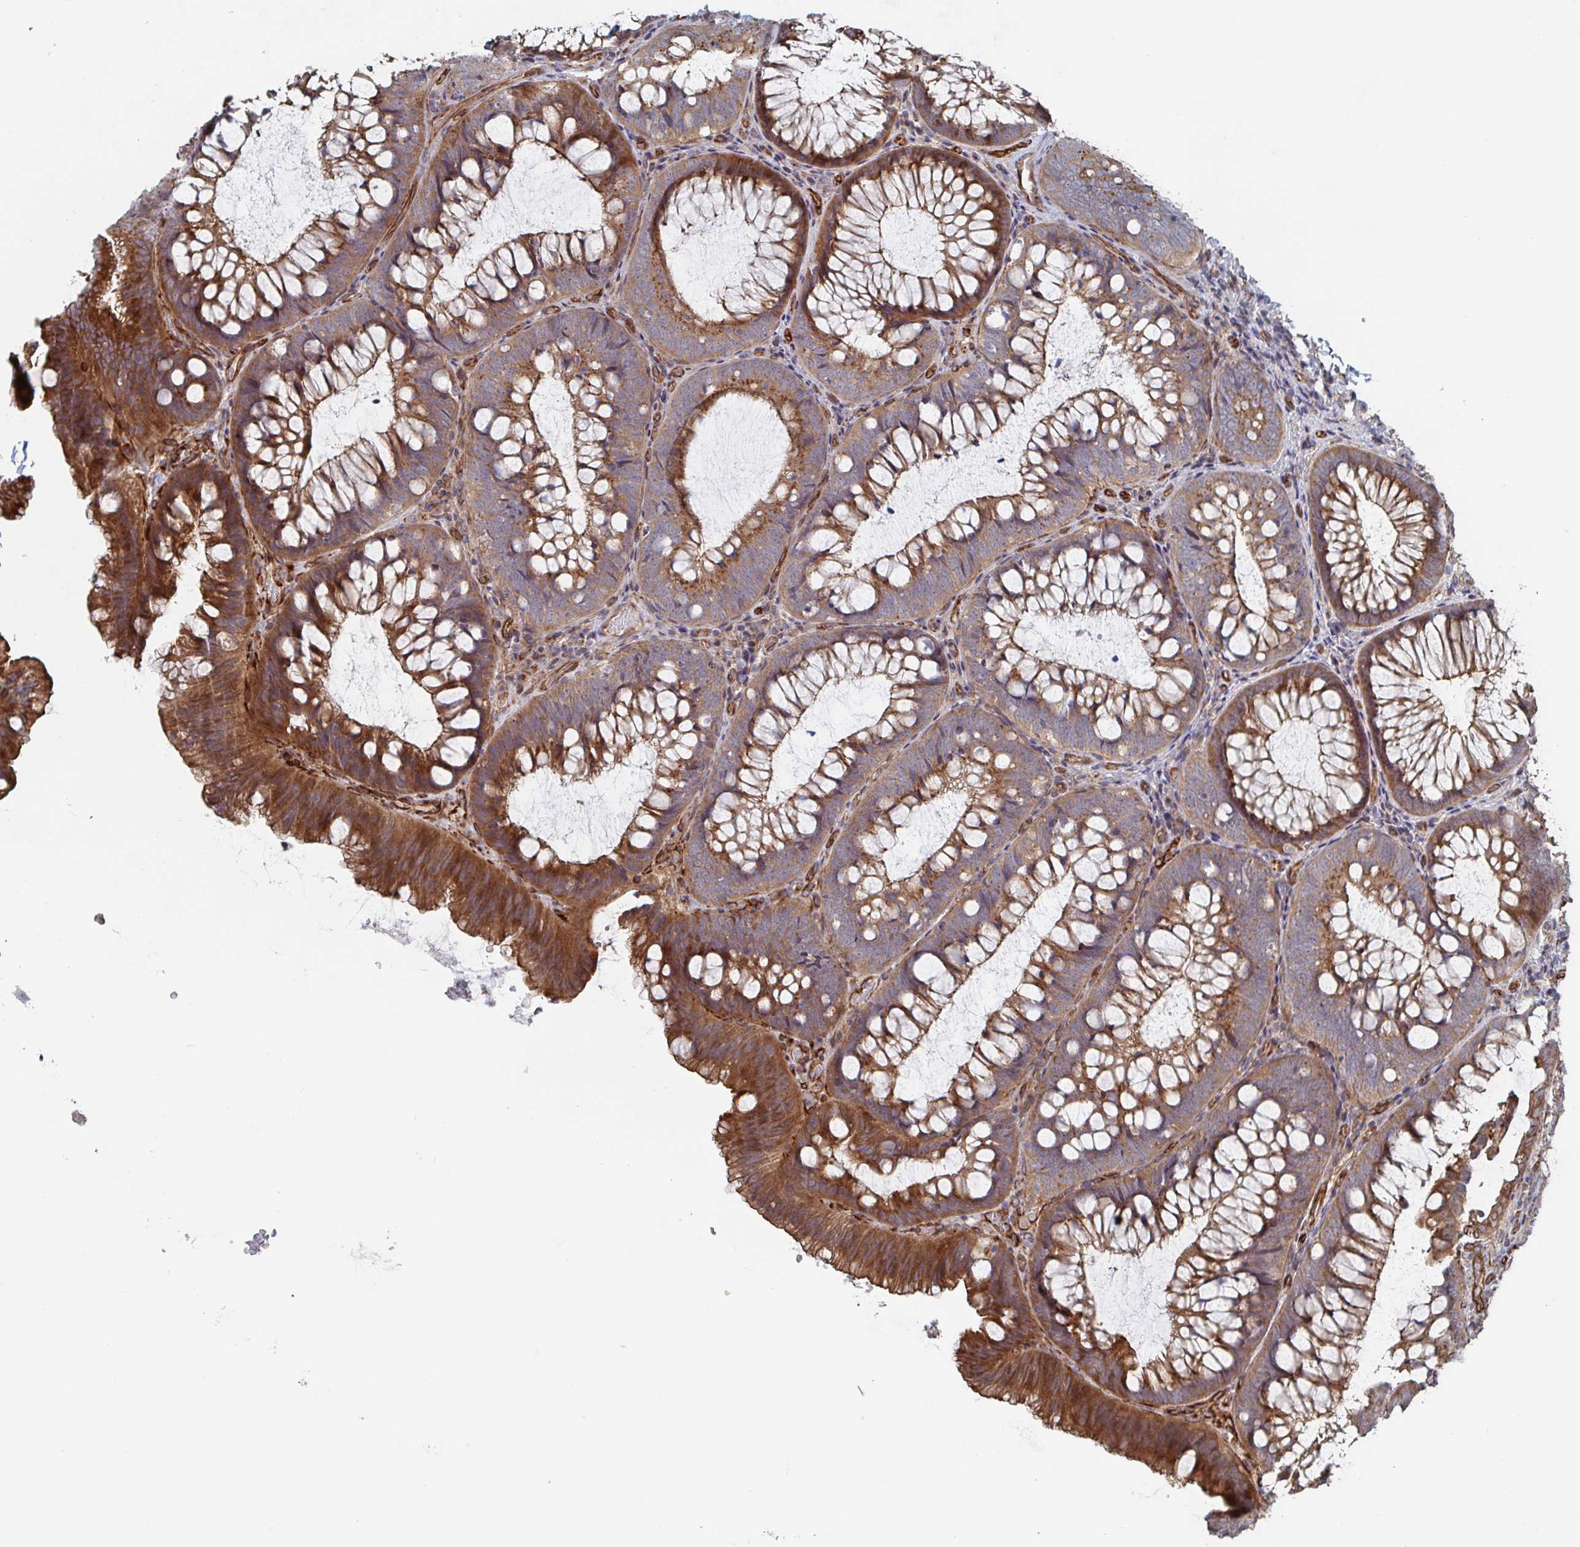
{"staining": {"intensity": "moderate", "quantity": ">75%", "location": "cytoplasmic/membranous"}, "tissue": "colon", "cell_type": "Endothelial cells", "image_type": "normal", "snomed": [{"axis": "morphology", "description": "Normal tissue, NOS"}, {"axis": "morphology", "description": "Adenoma, NOS"}, {"axis": "topography", "description": "Soft tissue"}, {"axis": "topography", "description": "Colon"}], "caption": "A brown stain shows moderate cytoplasmic/membranous positivity of a protein in endothelial cells of unremarkable human colon. (brown staining indicates protein expression, while blue staining denotes nuclei).", "gene": "DVL3", "patient": {"sex": "male", "age": 47}}